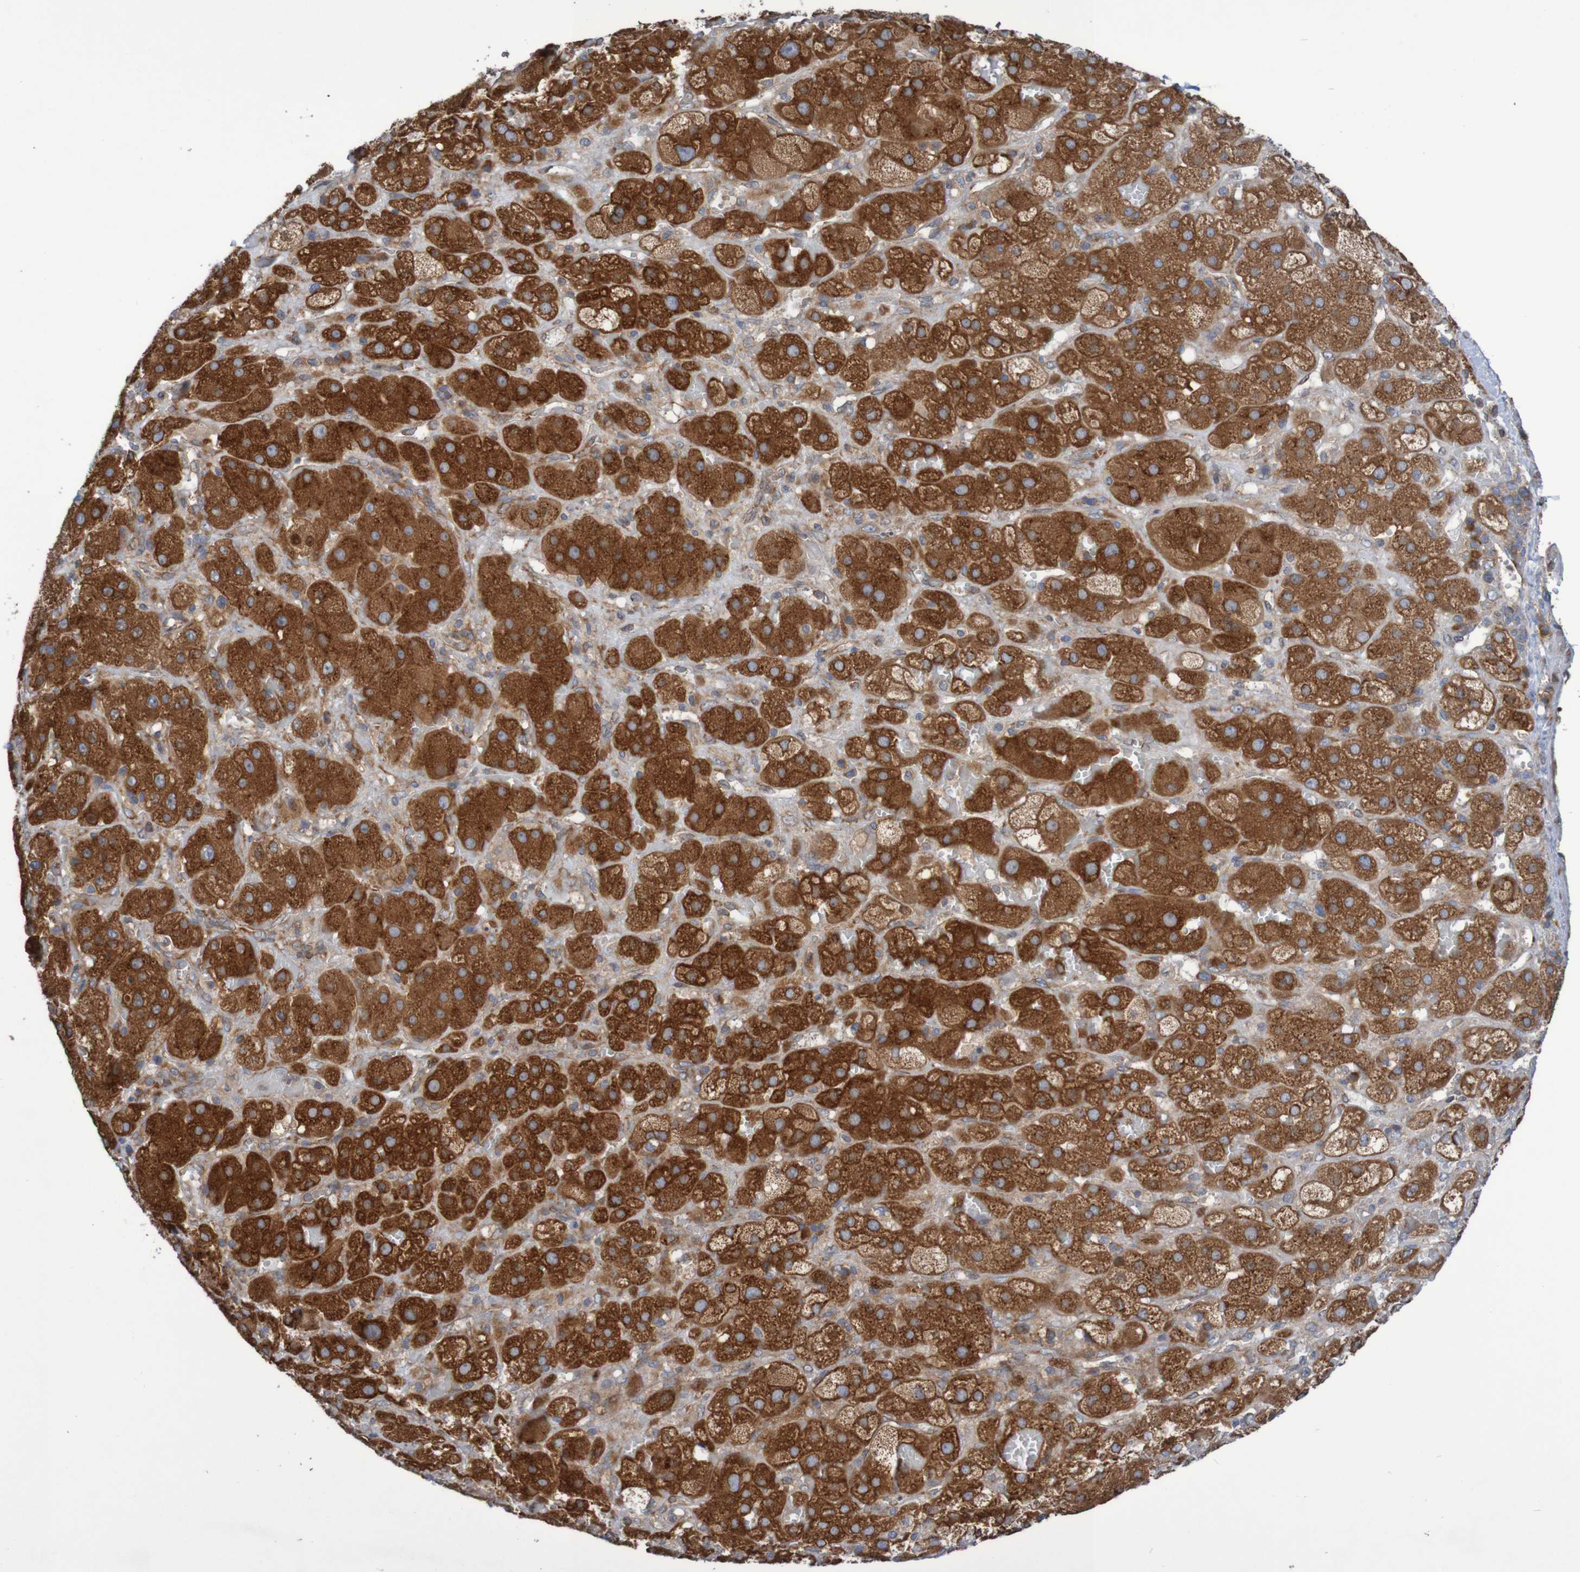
{"staining": {"intensity": "strong", "quantity": ">75%", "location": "cytoplasmic/membranous"}, "tissue": "adrenal gland", "cell_type": "Glandular cells", "image_type": "normal", "snomed": [{"axis": "morphology", "description": "Normal tissue, NOS"}, {"axis": "topography", "description": "Adrenal gland"}], "caption": "Brown immunohistochemical staining in unremarkable human adrenal gland demonstrates strong cytoplasmic/membranous expression in approximately >75% of glandular cells.", "gene": "LRRC47", "patient": {"sex": "female", "age": 47}}